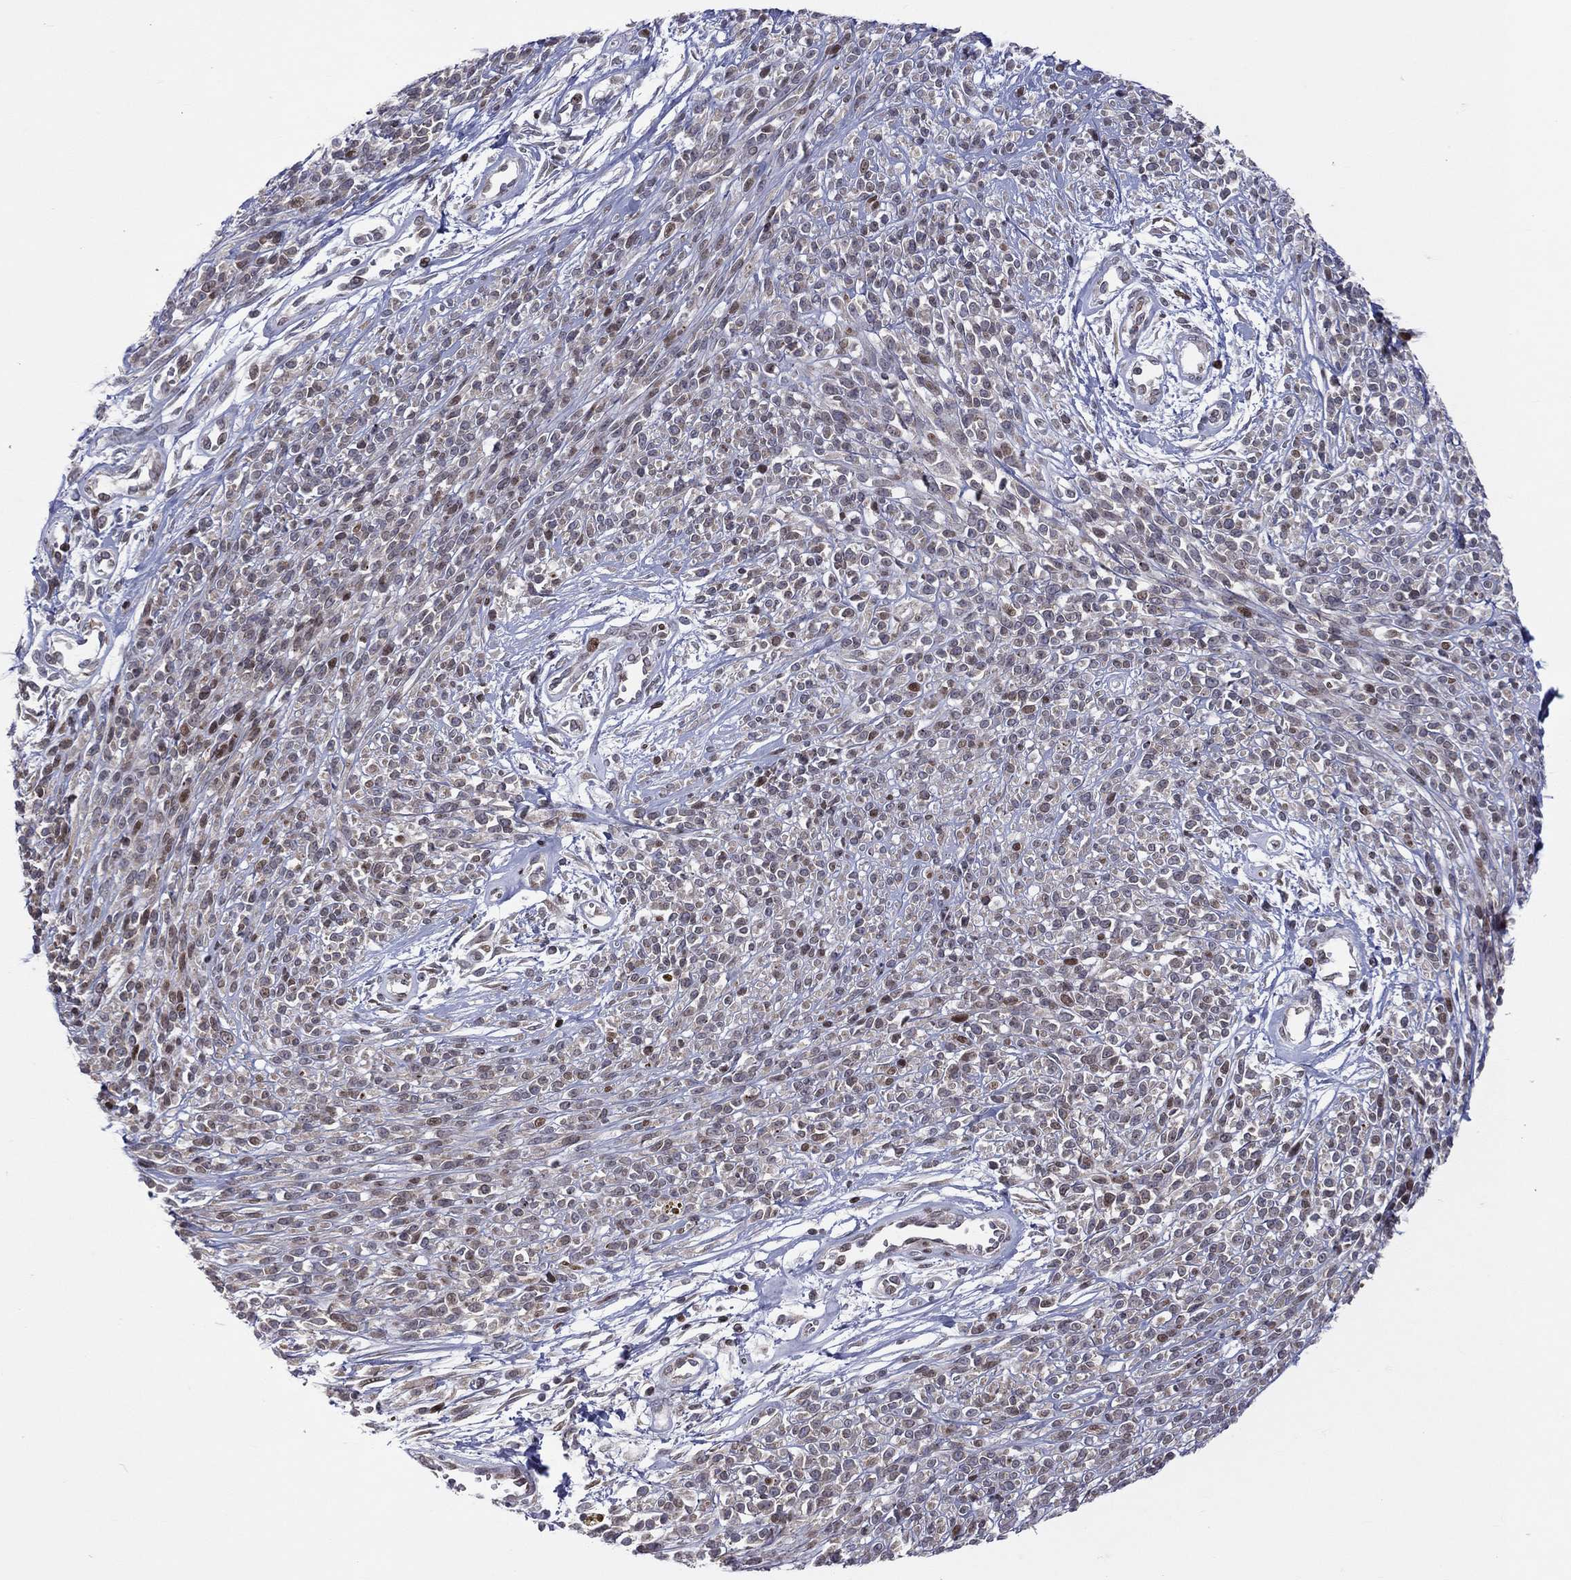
{"staining": {"intensity": "moderate", "quantity": "<25%", "location": "nuclear"}, "tissue": "melanoma", "cell_type": "Tumor cells", "image_type": "cancer", "snomed": [{"axis": "morphology", "description": "Malignant melanoma, NOS"}, {"axis": "topography", "description": "Skin"}, {"axis": "topography", "description": "Skin of trunk"}], "caption": "Human malignant melanoma stained with a protein marker displays moderate staining in tumor cells.", "gene": "DBF4B", "patient": {"sex": "male", "age": 74}}